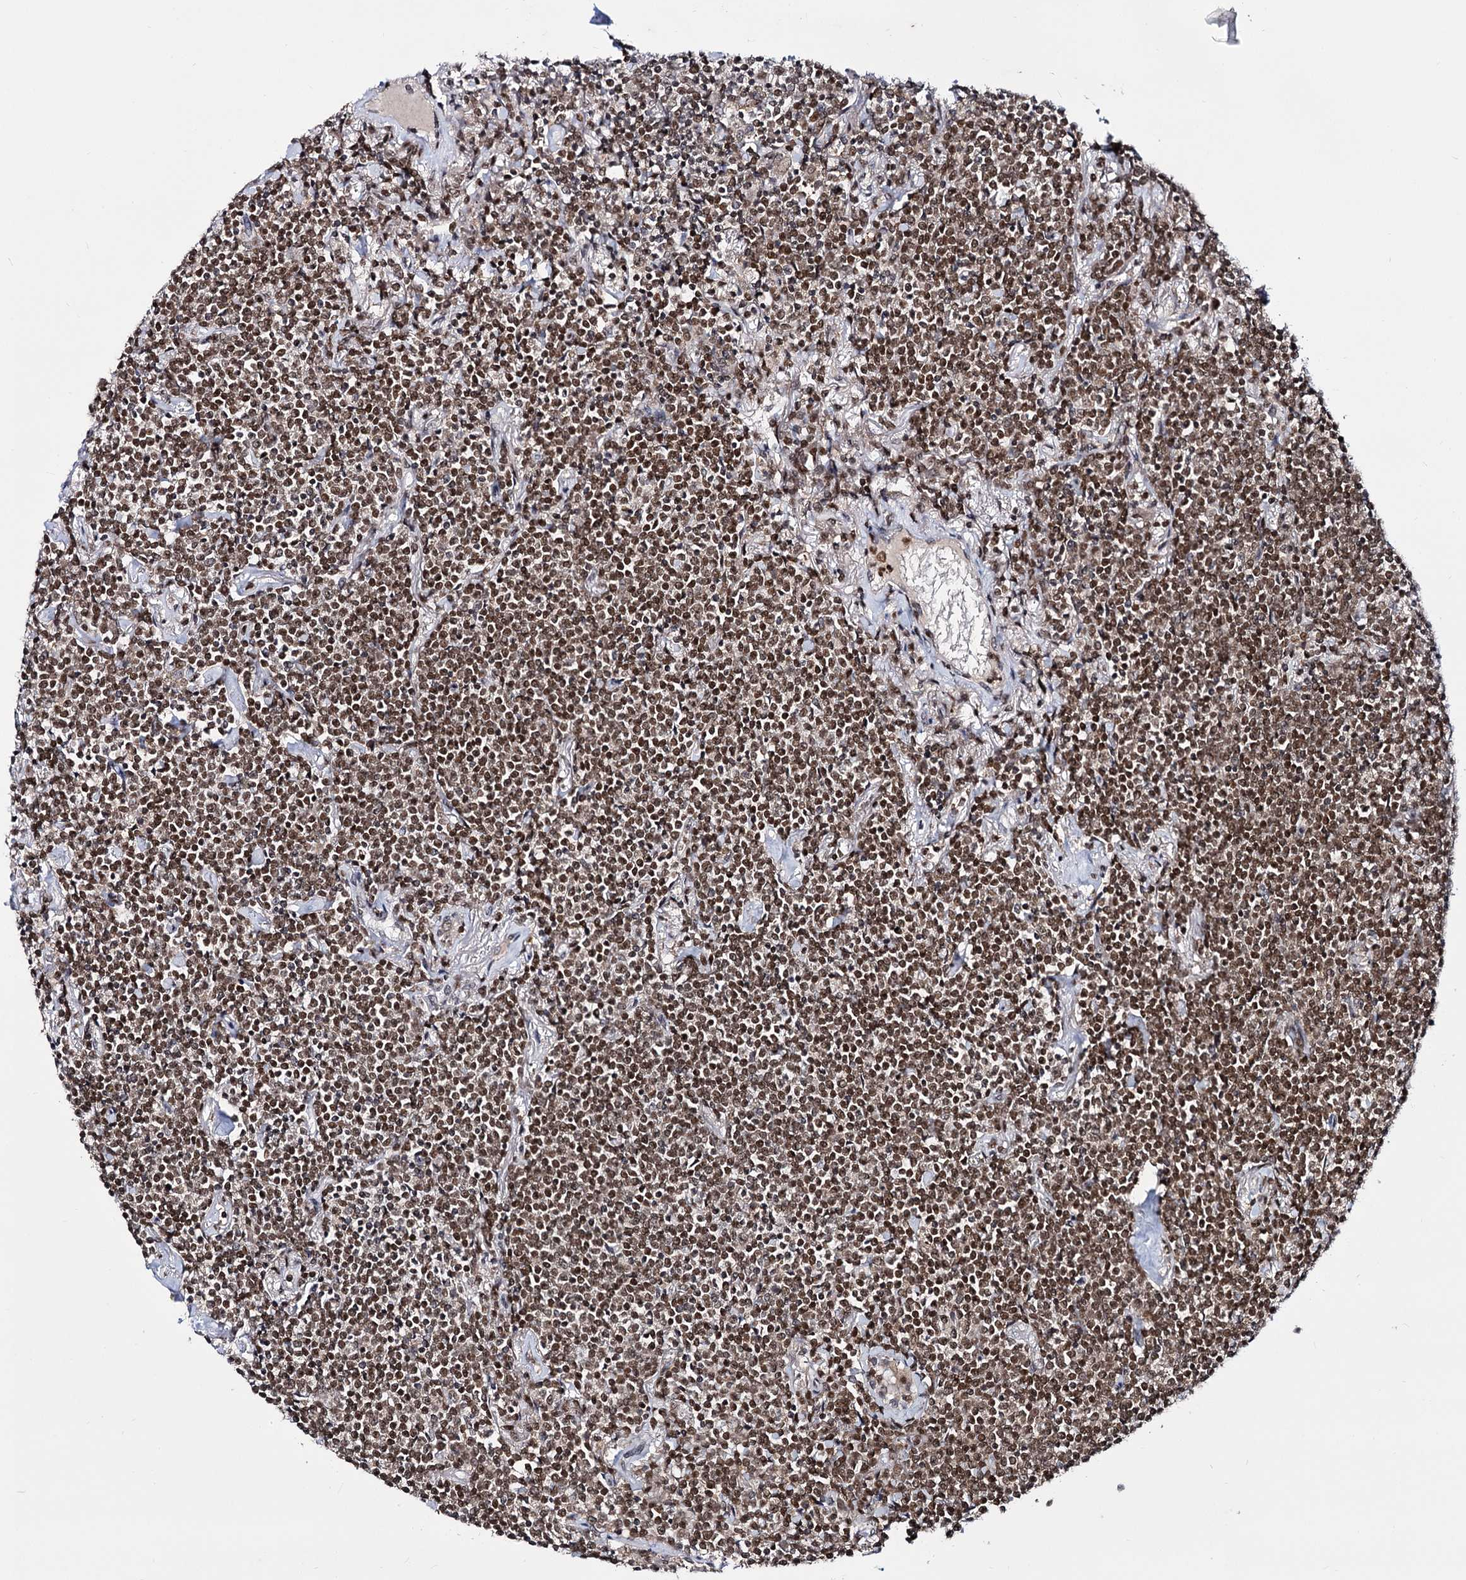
{"staining": {"intensity": "moderate", "quantity": ">75%", "location": "cytoplasmic/membranous,nuclear"}, "tissue": "lymphoma", "cell_type": "Tumor cells", "image_type": "cancer", "snomed": [{"axis": "morphology", "description": "Malignant lymphoma, non-Hodgkin's type, Low grade"}, {"axis": "topography", "description": "Lung"}], "caption": "Moderate cytoplasmic/membranous and nuclear protein expression is appreciated in about >75% of tumor cells in low-grade malignant lymphoma, non-Hodgkin's type.", "gene": "SMCHD1", "patient": {"sex": "female", "age": 71}}